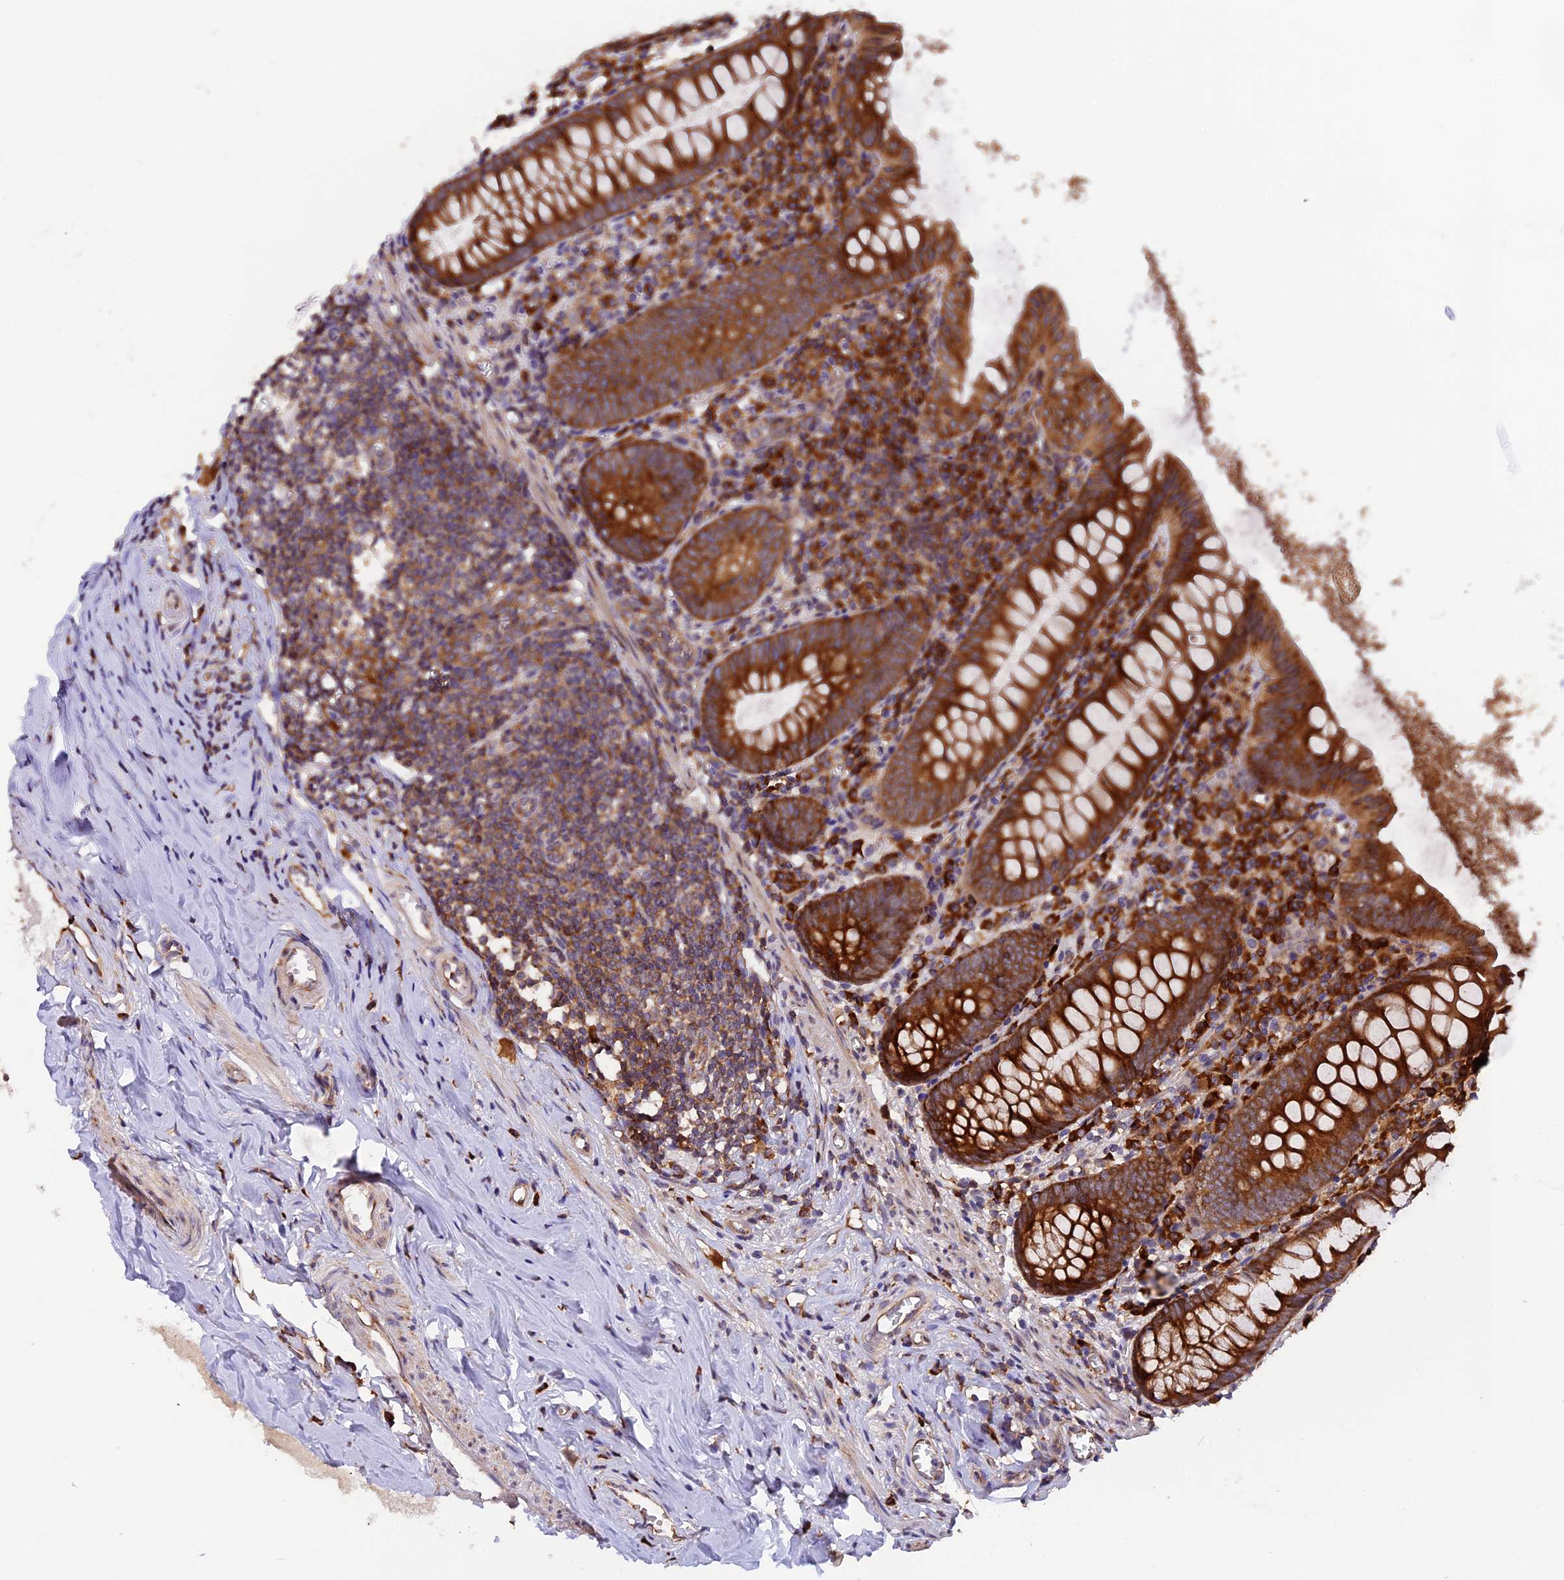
{"staining": {"intensity": "strong", "quantity": ">75%", "location": "cytoplasmic/membranous"}, "tissue": "appendix", "cell_type": "Glandular cells", "image_type": "normal", "snomed": [{"axis": "morphology", "description": "Normal tissue, NOS"}, {"axis": "topography", "description": "Appendix"}], "caption": "Immunohistochemistry (IHC) of benign appendix shows high levels of strong cytoplasmic/membranous staining in about >75% of glandular cells. The protein of interest is stained brown, and the nuclei are stained in blue (DAB (3,3'-diaminobenzidine) IHC with brightfield microscopy, high magnification).", "gene": "GNPTAB", "patient": {"sex": "female", "age": 51}}